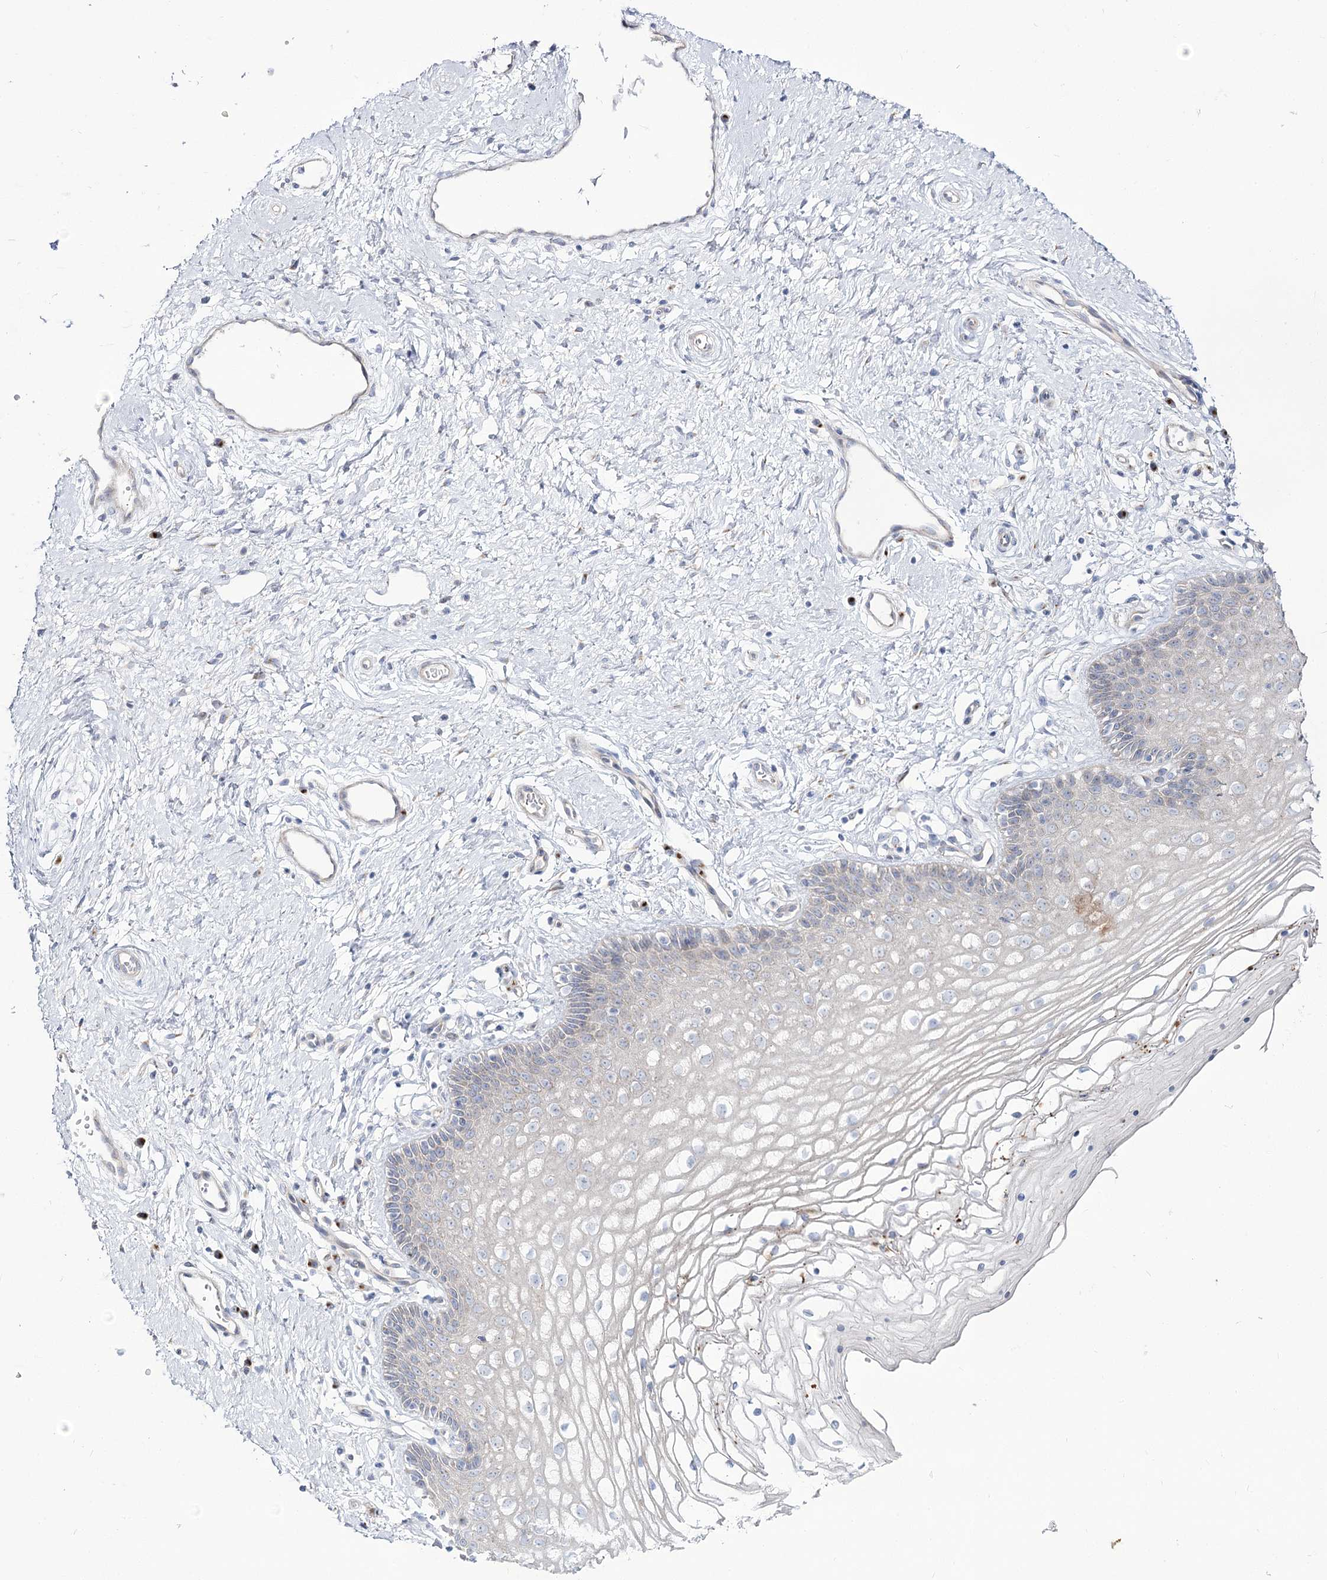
{"staining": {"intensity": "negative", "quantity": "none", "location": "none"}, "tissue": "vagina", "cell_type": "Squamous epithelial cells", "image_type": "normal", "snomed": [{"axis": "morphology", "description": "Normal tissue, NOS"}, {"axis": "topography", "description": "Vagina"}], "caption": "This is an IHC histopathology image of benign human vagina. There is no expression in squamous epithelial cells.", "gene": "SUOX", "patient": {"sex": "female", "age": 46}}